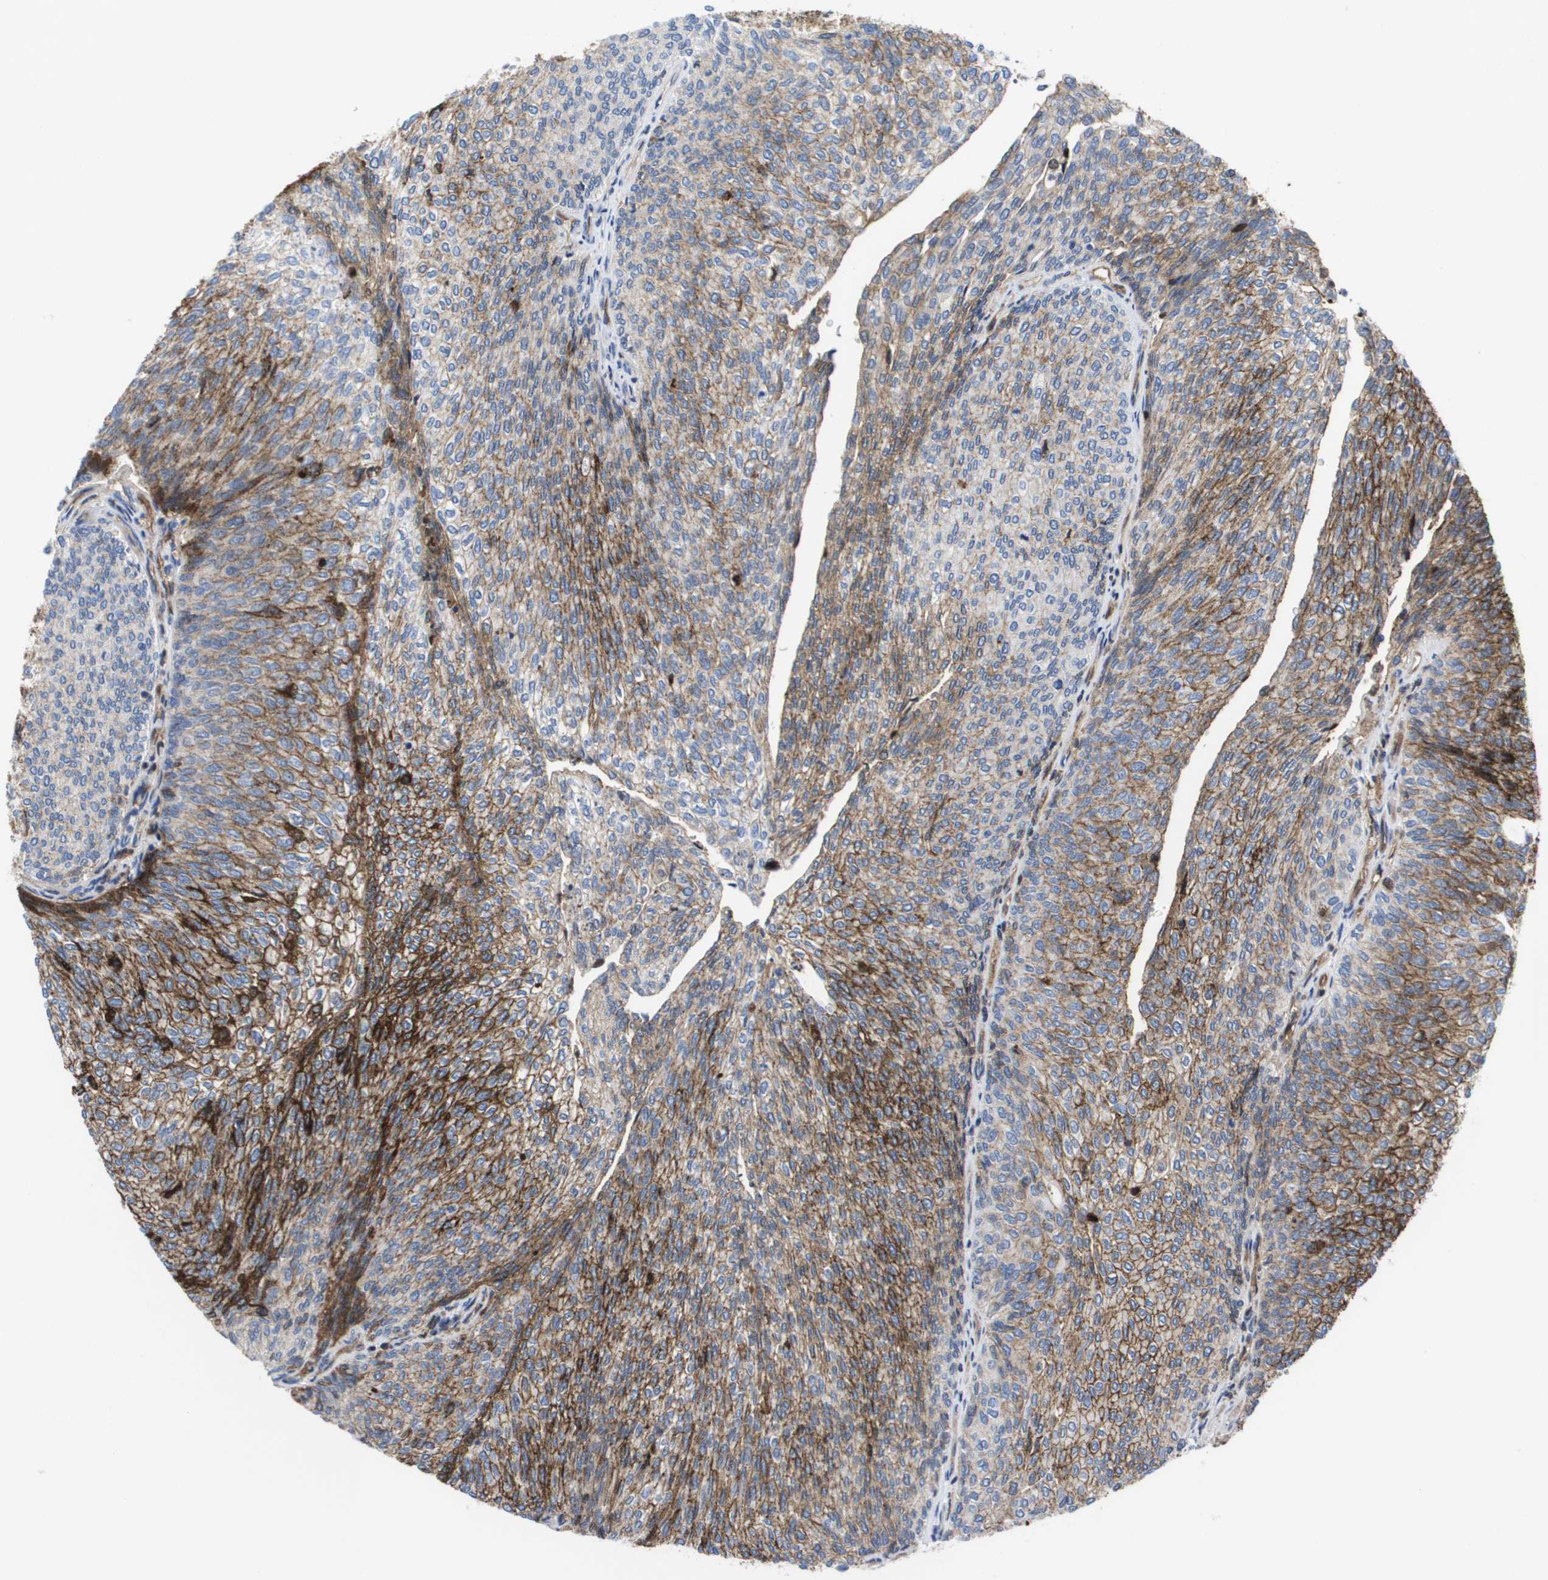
{"staining": {"intensity": "moderate", "quantity": ">75%", "location": "cytoplasmic/membranous"}, "tissue": "urothelial cancer", "cell_type": "Tumor cells", "image_type": "cancer", "snomed": [{"axis": "morphology", "description": "Urothelial carcinoma, Low grade"}, {"axis": "topography", "description": "Urinary bladder"}], "caption": "The immunohistochemical stain shows moderate cytoplasmic/membranous staining in tumor cells of urothelial cancer tissue.", "gene": "SERPINC1", "patient": {"sex": "female", "age": 79}}